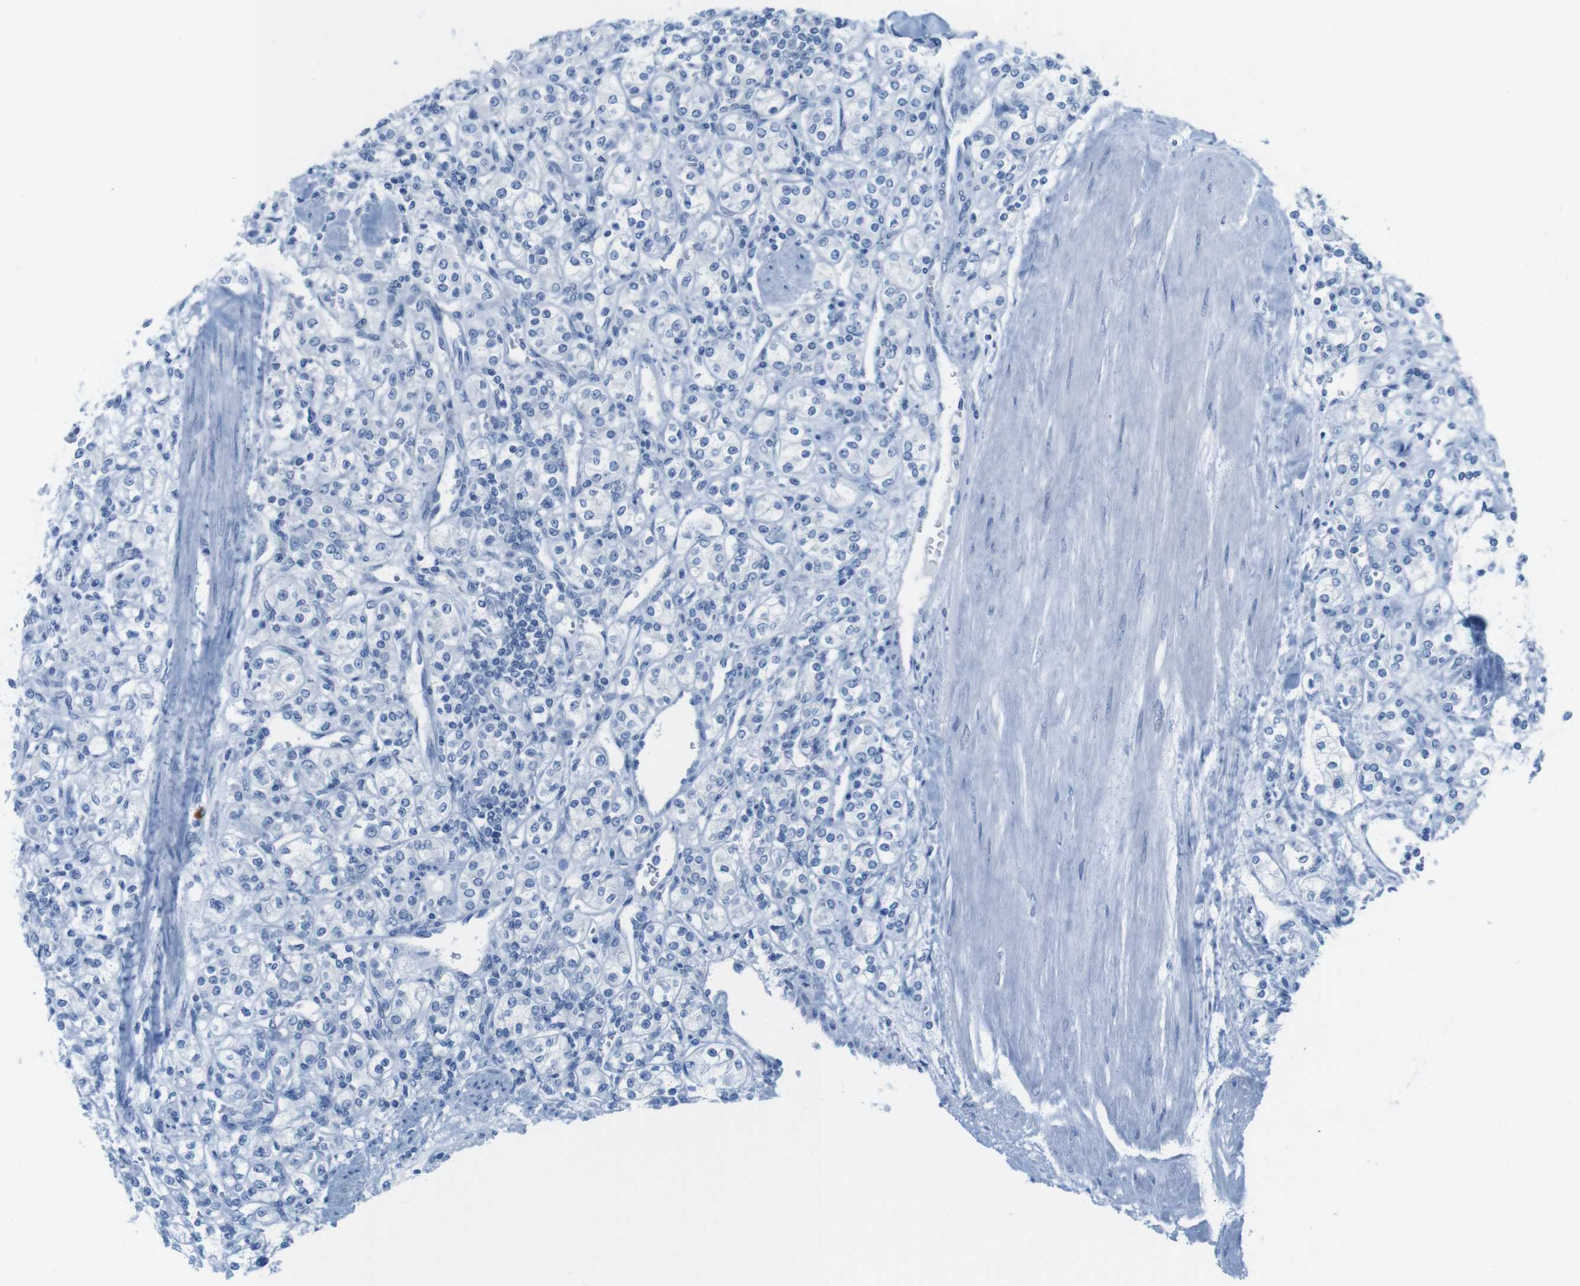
{"staining": {"intensity": "negative", "quantity": "none", "location": "none"}, "tissue": "renal cancer", "cell_type": "Tumor cells", "image_type": "cancer", "snomed": [{"axis": "morphology", "description": "Adenocarcinoma, NOS"}, {"axis": "topography", "description": "Kidney"}], "caption": "The histopathology image shows no staining of tumor cells in adenocarcinoma (renal). (Stains: DAB (3,3'-diaminobenzidine) IHC with hematoxylin counter stain, Microscopy: brightfield microscopy at high magnification).", "gene": "OPN1SW", "patient": {"sex": "male", "age": 77}}